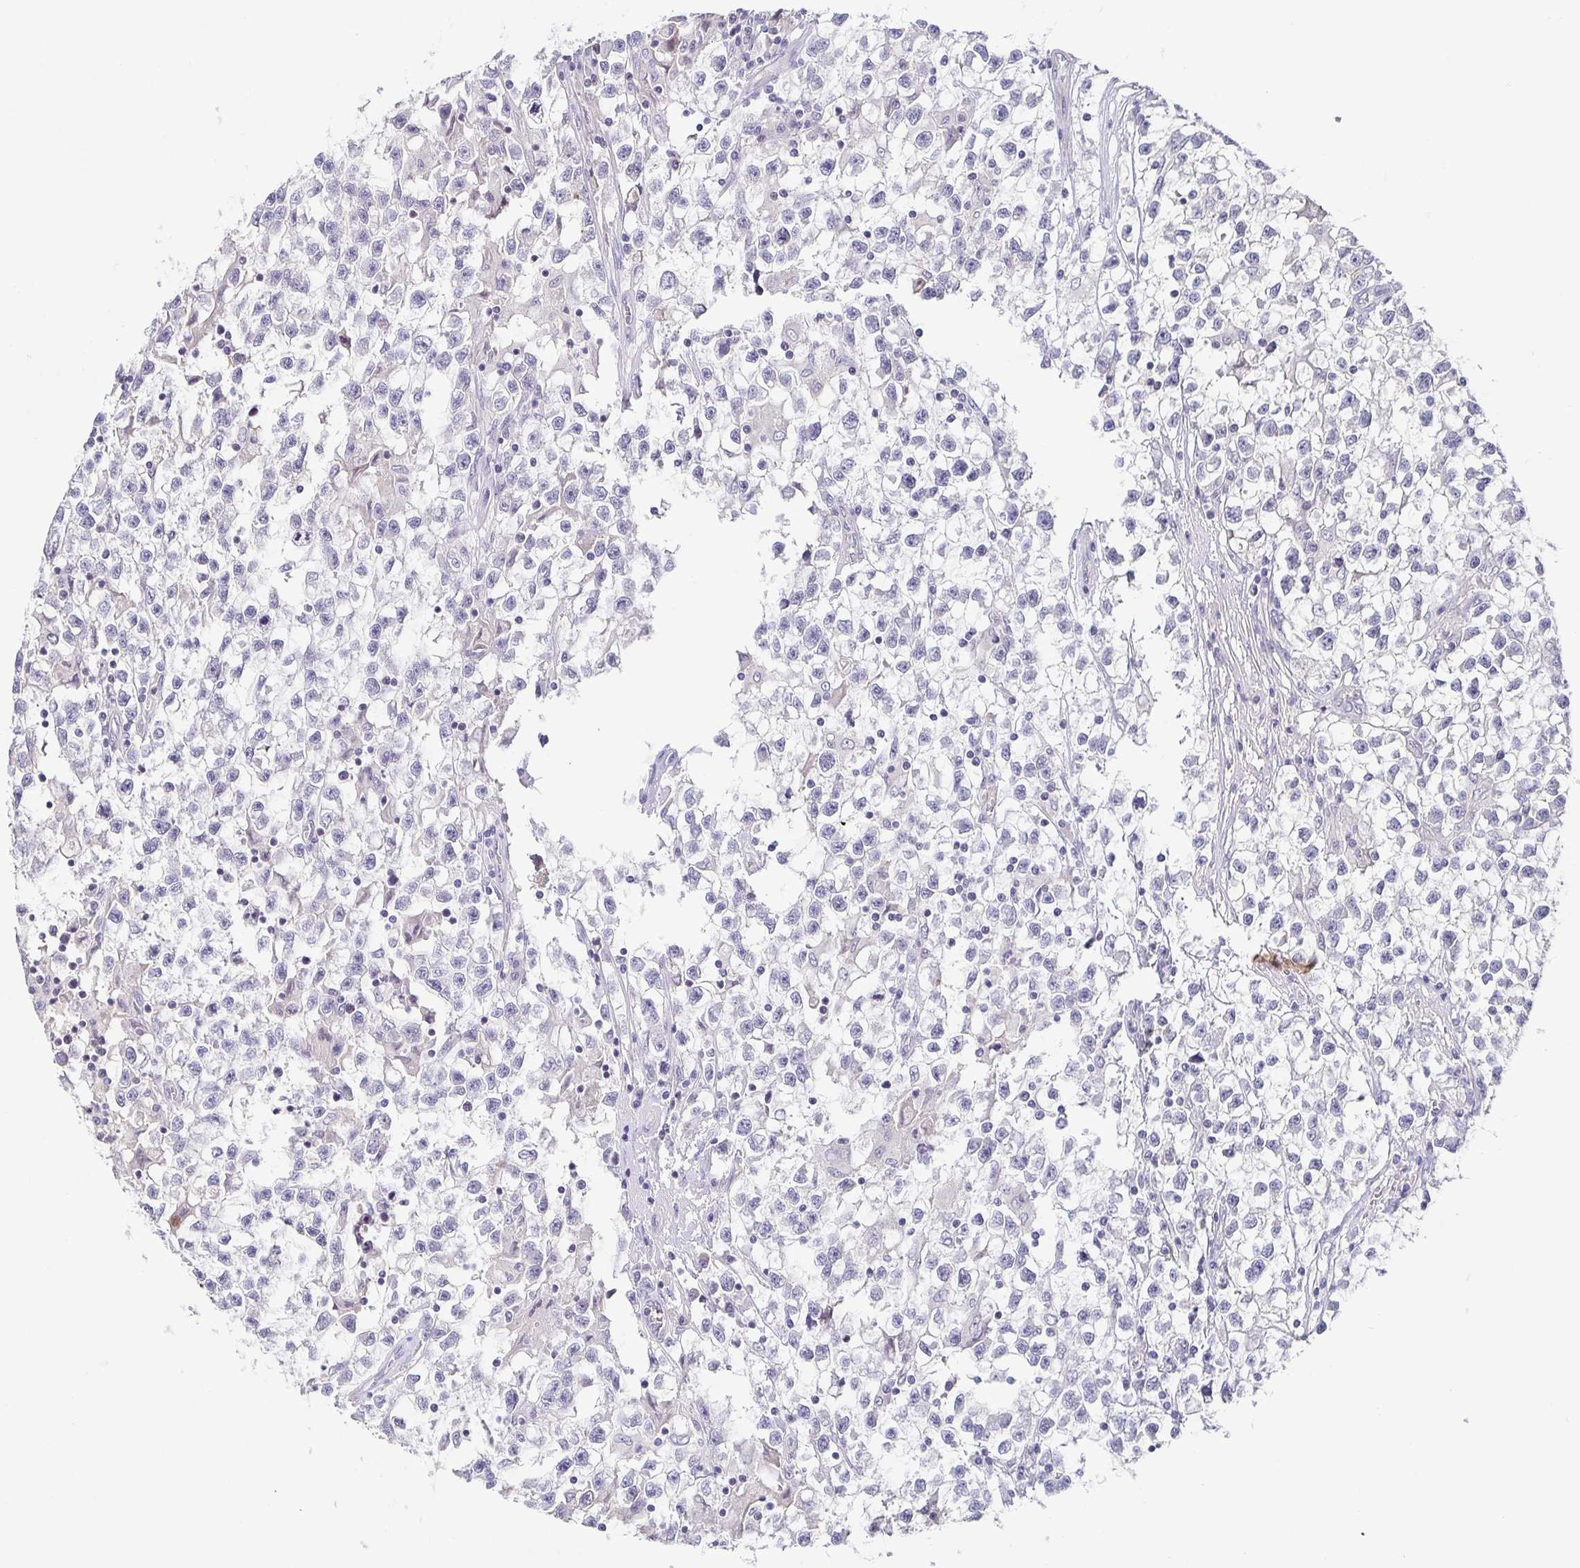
{"staining": {"intensity": "negative", "quantity": "none", "location": "none"}, "tissue": "testis cancer", "cell_type": "Tumor cells", "image_type": "cancer", "snomed": [{"axis": "morphology", "description": "Seminoma, NOS"}, {"axis": "topography", "description": "Testis"}], "caption": "There is no significant staining in tumor cells of seminoma (testis). (Brightfield microscopy of DAB immunohistochemistry at high magnification).", "gene": "PIWIL3", "patient": {"sex": "male", "age": 31}}